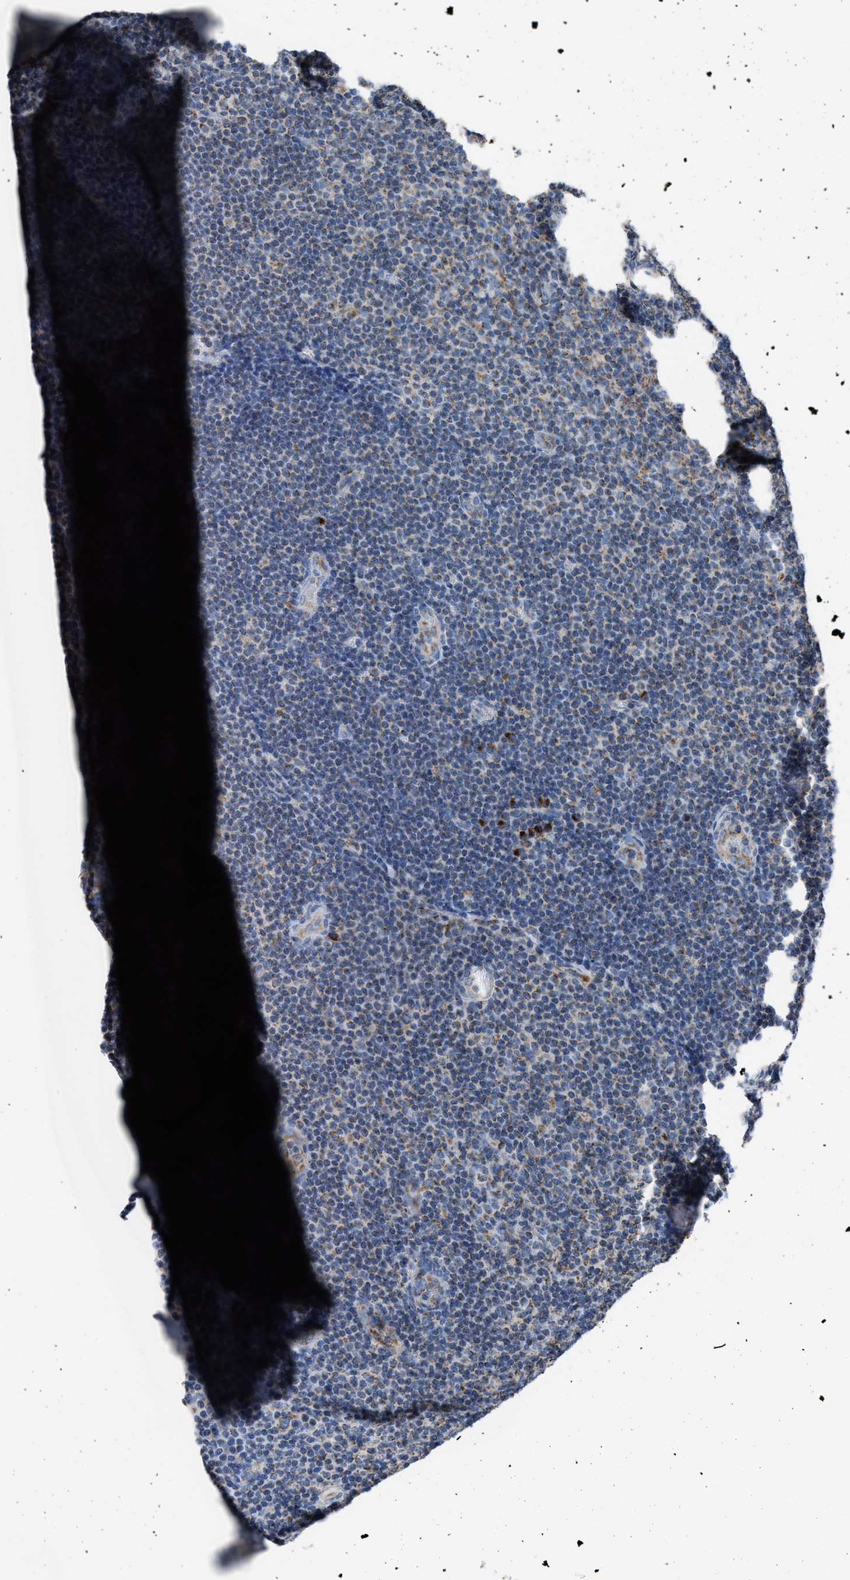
{"staining": {"intensity": "moderate", "quantity": "25%-75%", "location": "cytoplasmic/membranous"}, "tissue": "lymphoma", "cell_type": "Tumor cells", "image_type": "cancer", "snomed": [{"axis": "morphology", "description": "Malignant lymphoma, non-Hodgkin's type, Low grade"}, {"axis": "topography", "description": "Lymph node"}], "caption": "This histopathology image demonstrates lymphoma stained with immunohistochemistry (IHC) to label a protein in brown. The cytoplasmic/membranous of tumor cells show moderate positivity for the protein. Nuclei are counter-stained blue.", "gene": "ETFB", "patient": {"sex": "male", "age": 83}}